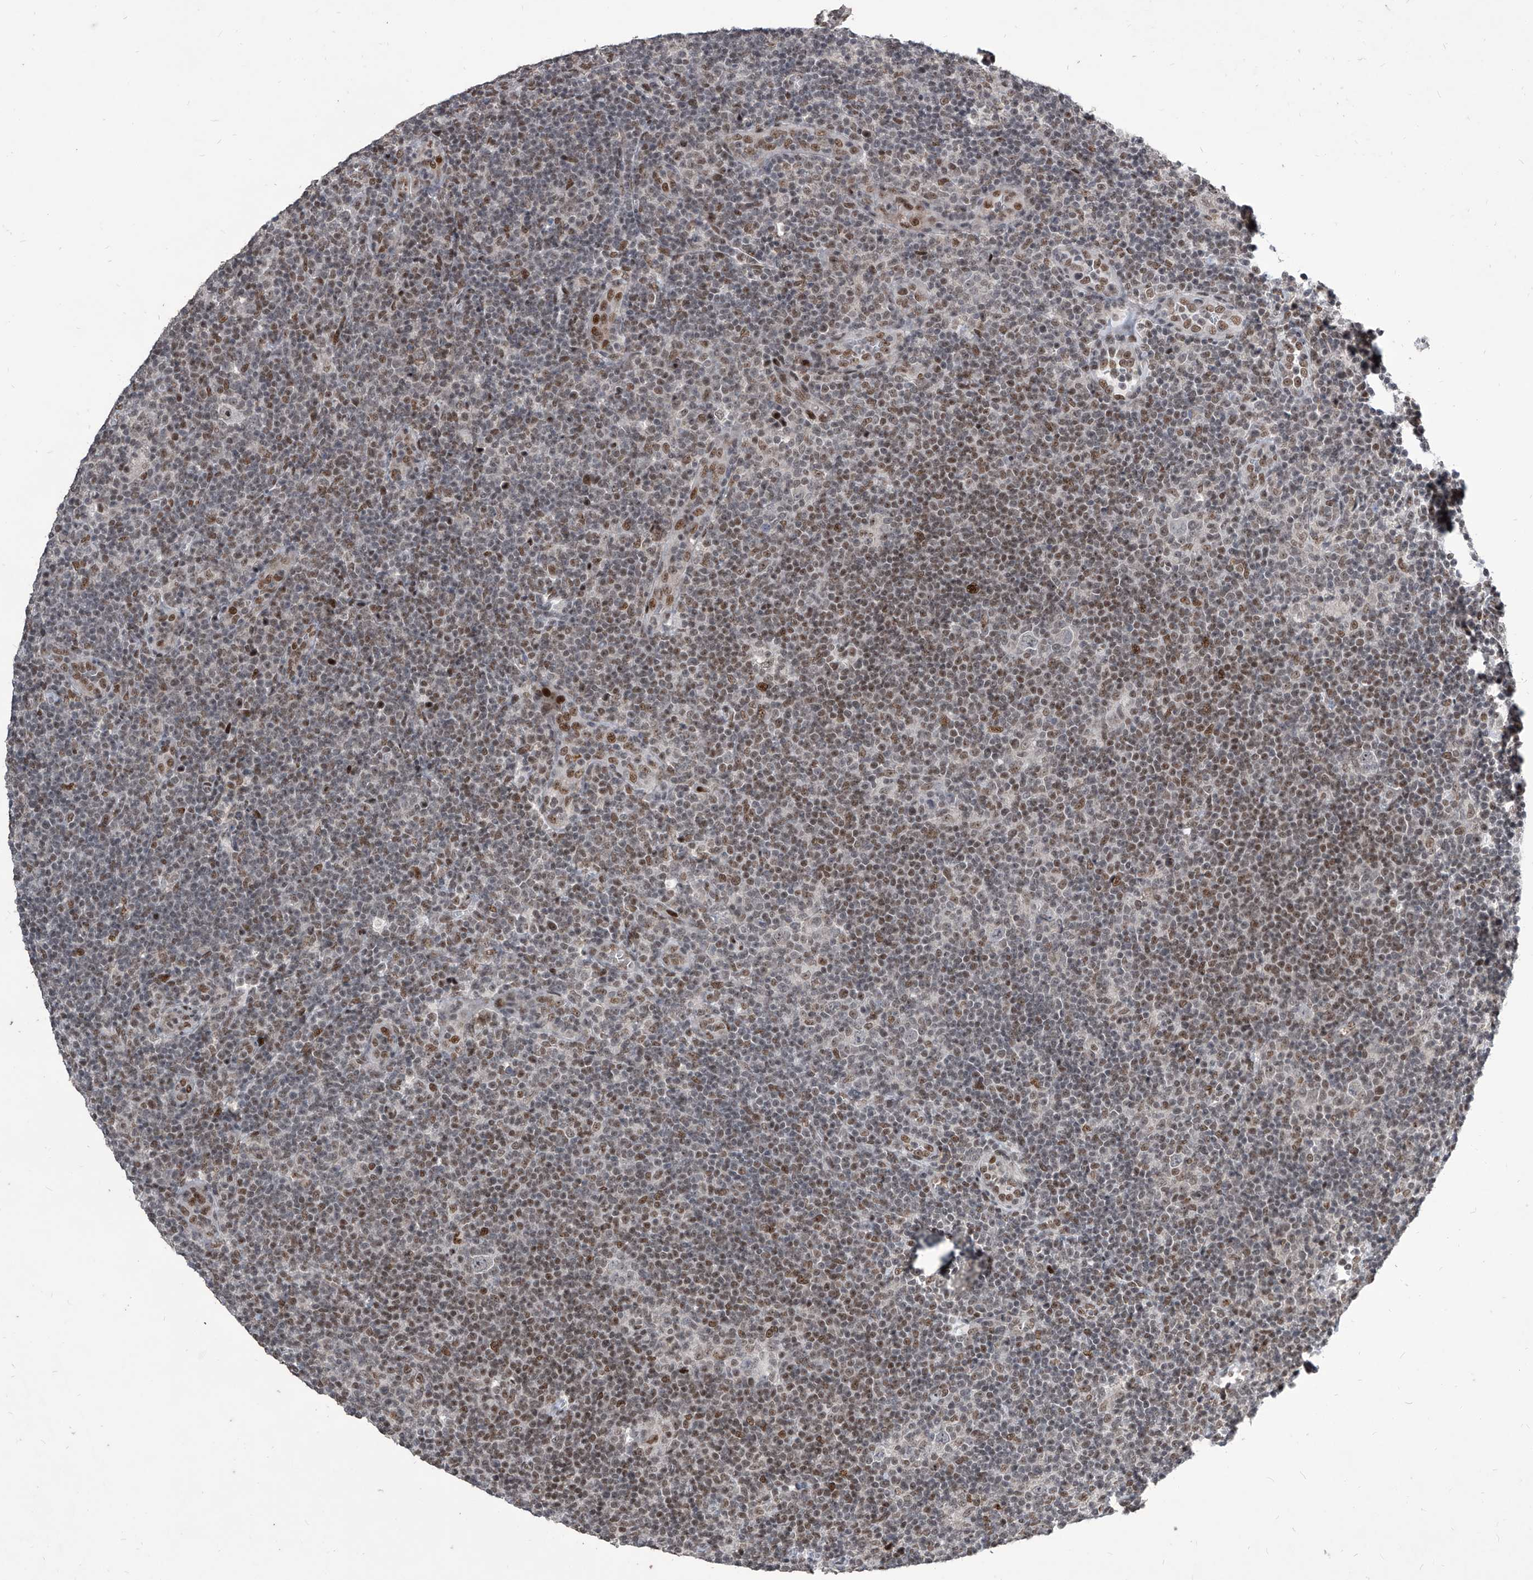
{"staining": {"intensity": "moderate", "quantity": "25%-75%", "location": "nuclear"}, "tissue": "lymphoma", "cell_type": "Tumor cells", "image_type": "cancer", "snomed": [{"axis": "morphology", "description": "Hodgkin's disease, NOS"}, {"axis": "topography", "description": "Lymph node"}], "caption": "High-power microscopy captured an immunohistochemistry histopathology image of Hodgkin's disease, revealing moderate nuclear staining in approximately 25%-75% of tumor cells.", "gene": "IRF2", "patient": {"sex": "female", "age": 57}}